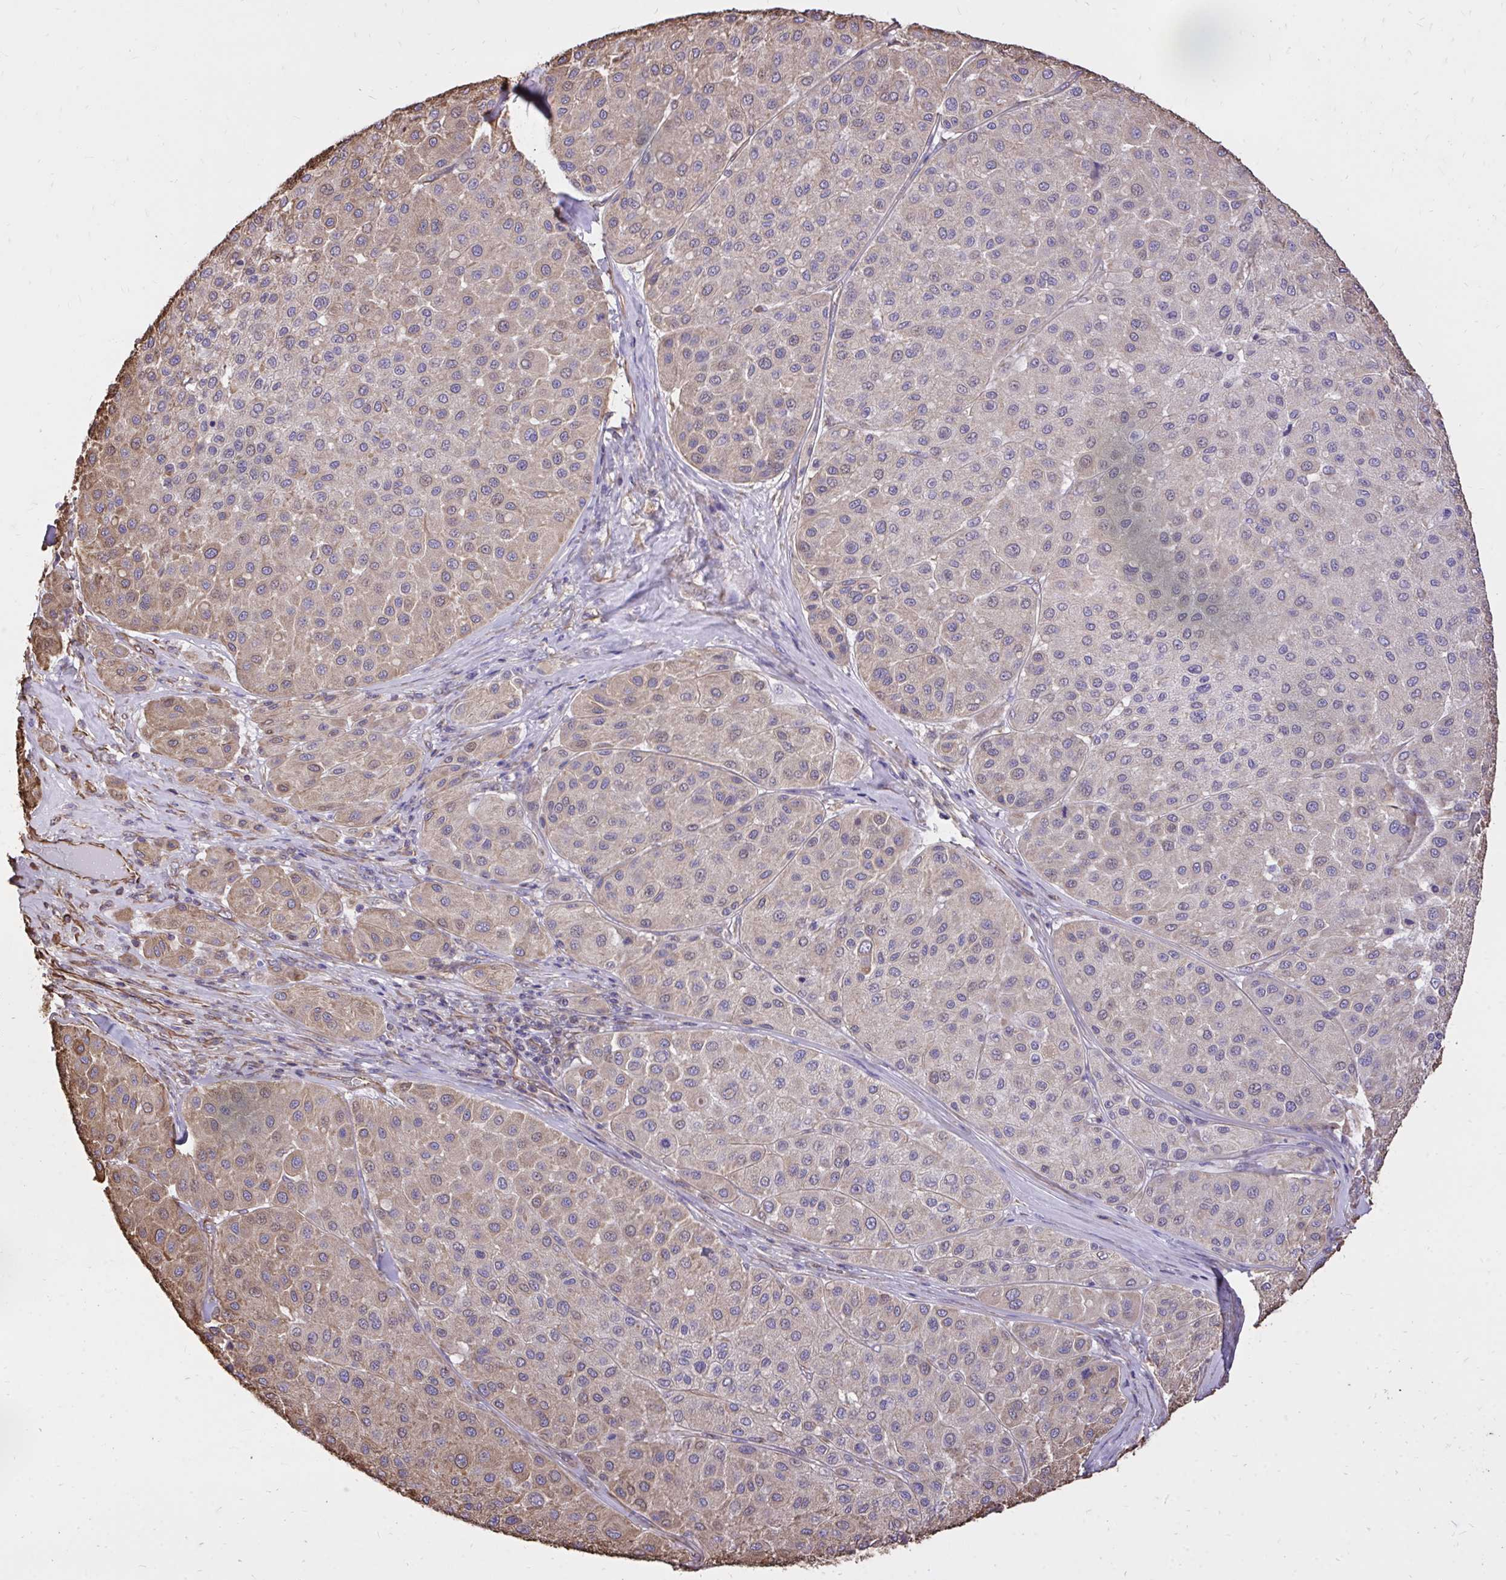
{"staining": {"intensity": "weak", "quantity": "25%-75%", "location": "cytoplasmic/membranous"}, "tissue": "melanoma", "cell_type": "Tumor cells", "image_type": "cancer", "snomed": [{"axis": "morphology", "description": "Malignant melanoma, Metastatic site"}, {"axis": "topography", "description": "Smooth muscle"}], "caption": "The immunohistochemical stain labels weak cytoplasmic/membranous positivity in tumor cells of malignant melanoma (metastatic site) tissue.", "gene": "RNF103", "patient": {"sex": "male", "age": 41}}